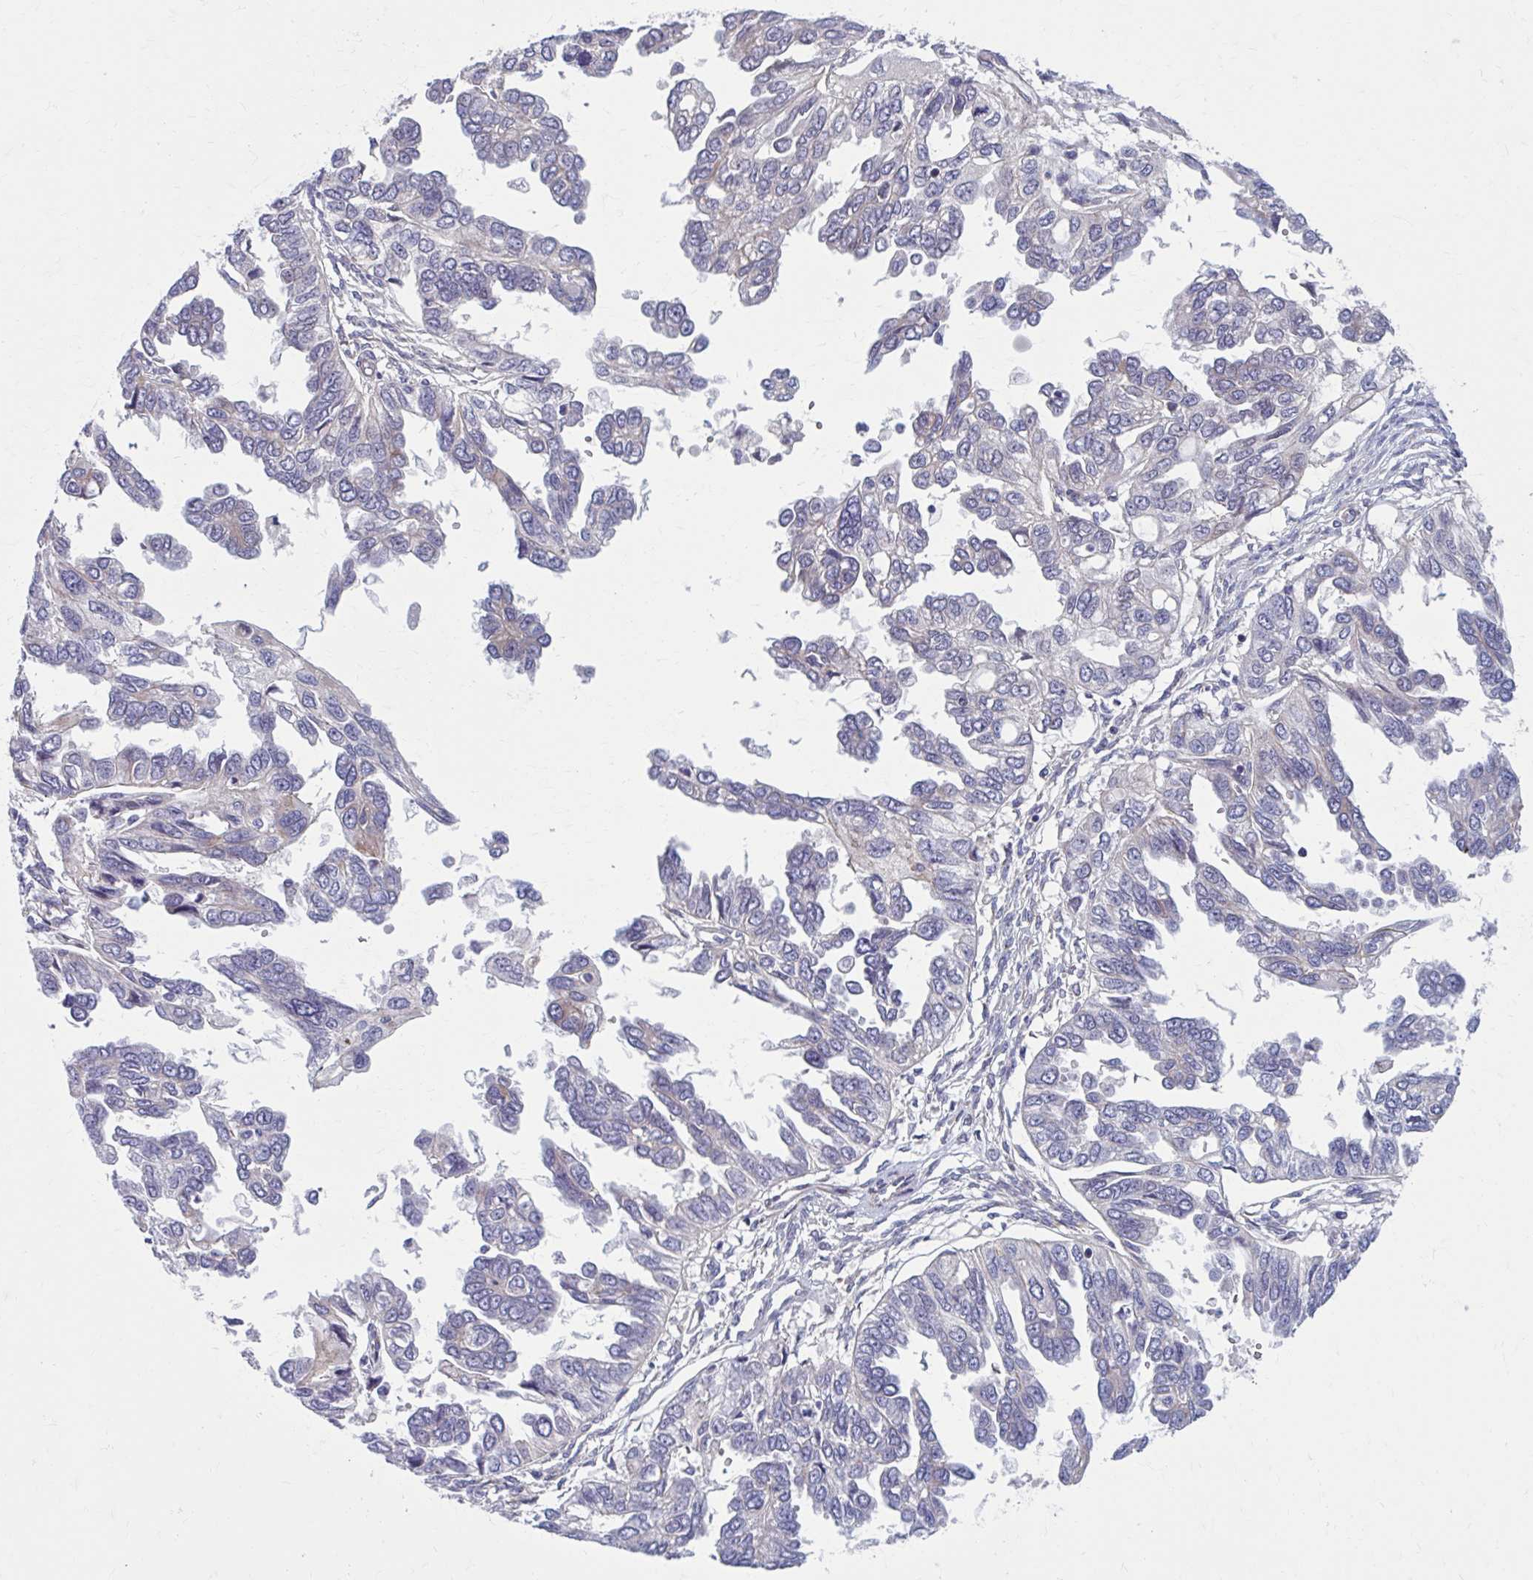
{"staining": {"intensity": "weak", "quantity": "<25%", "location": "cytoplasmic/membranous"}, "tissue": "ovarian cancer", "cell_type": "Tumor cells", "image_type": "cancer", "snomed": [{"axis": "morphology", "description": "Cystadenocarcinoma, serous, NOS"}, {"axis": "topography", "description": "Ovary"}], "caption": "The immunohistochemistry (IHC) photomicrograph has no significant expression in tumor cells of ovarian cancer tissue. (DAB IHC with hematoxylin counter stain).", "gene": "CHST3", "patient": {"sex": "female", "age": 53}}